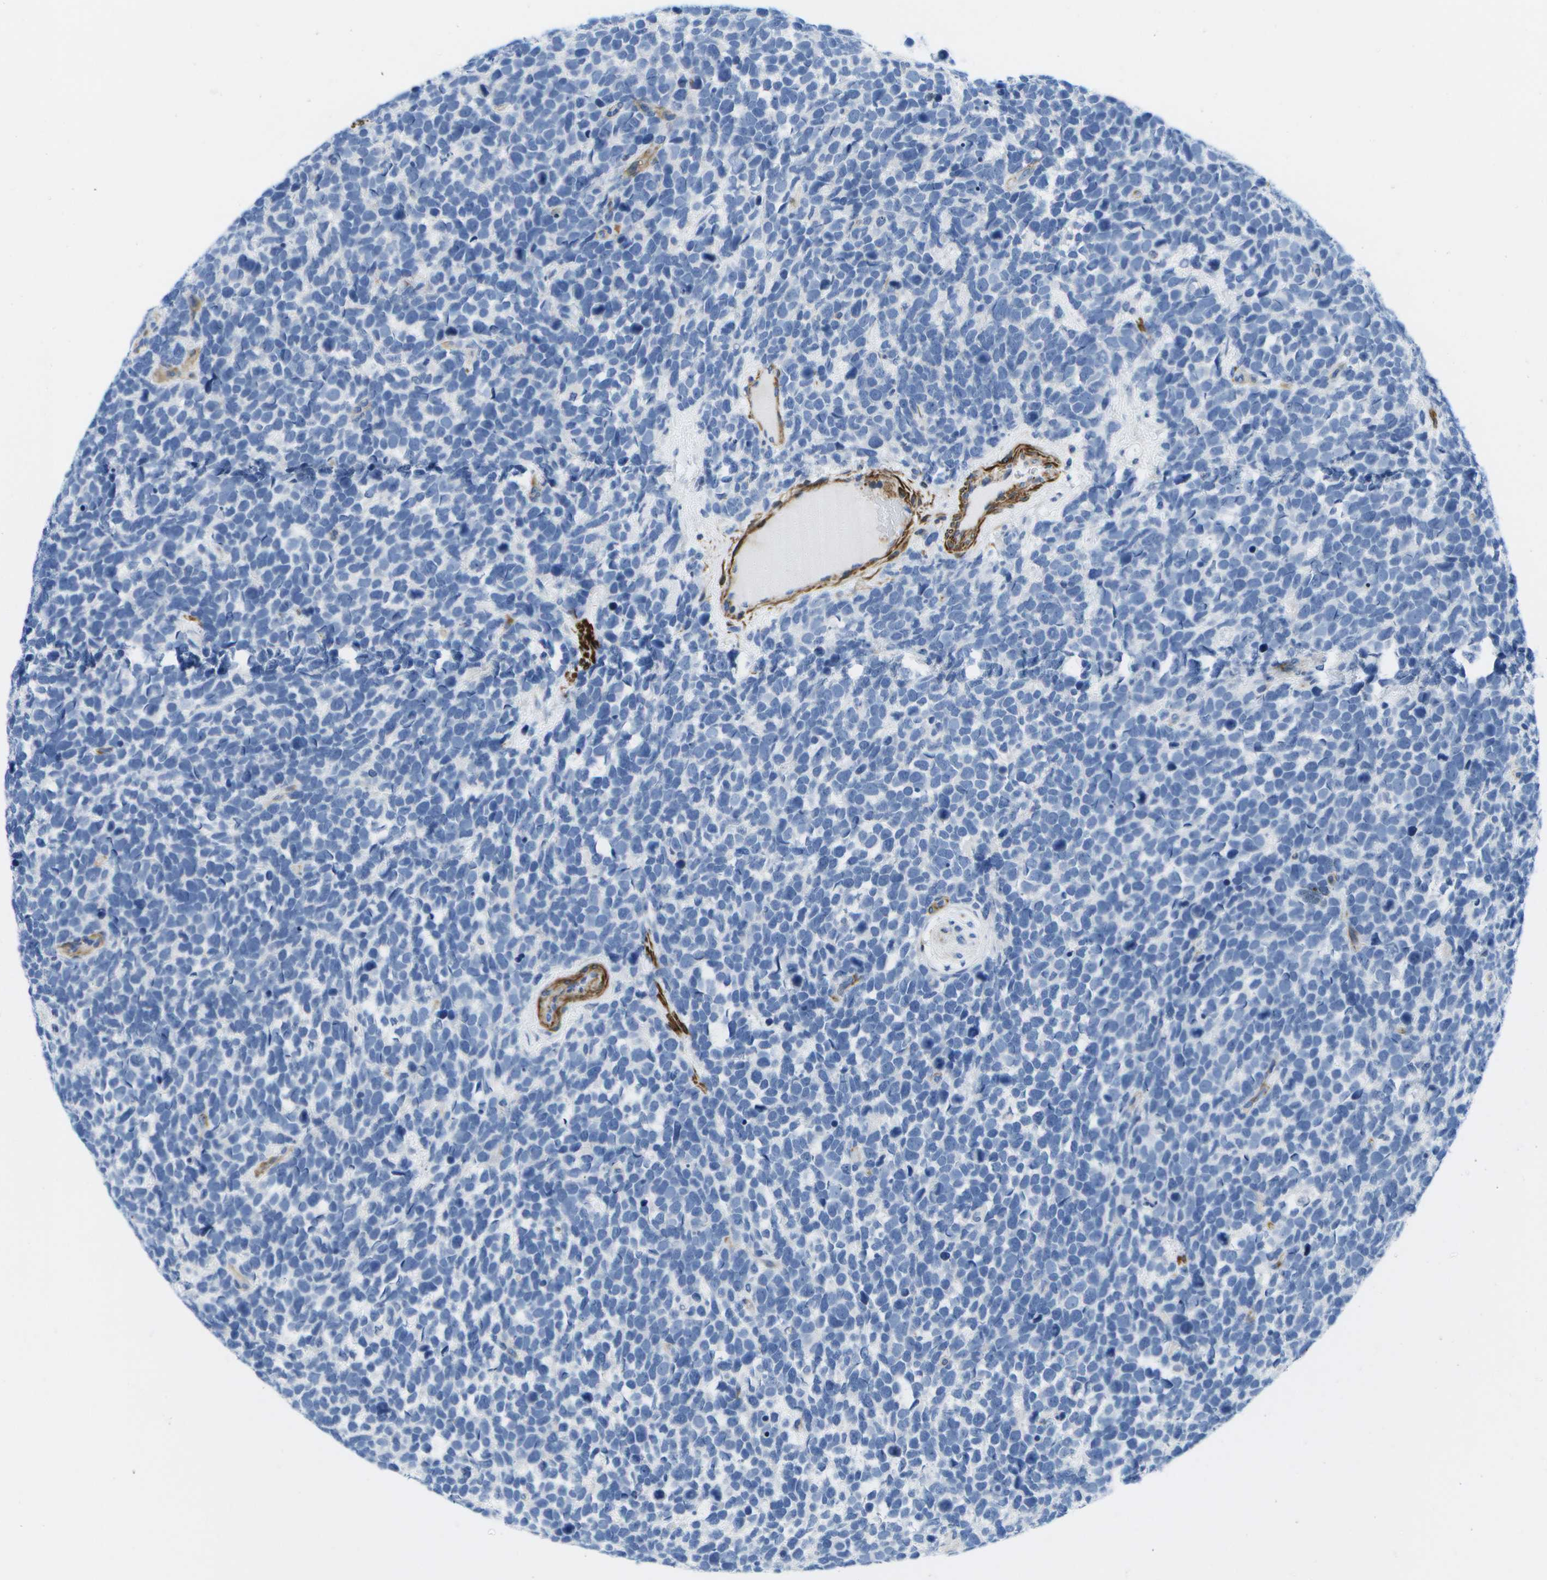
{"staining": {"intensity": "negative", "quantity": "none", "location": "none"}, "tissue": "urothelial cancer", "cell_type": "Tumor cells", "image_type": "cancer", "snomed": [{"axis": "morphology", "description": "Urothelial carcinoma, High grade"}, {"axis": "topography", "description": "Urinary bladder"}], "caption": "Immunohistochemistry photomicrograph of urothelial cancer stained for a protein (brown), which reveals no positivity in tumor cells.", "gene": "ADGRG6", "patient": {"sex": "female", "age": 82}}